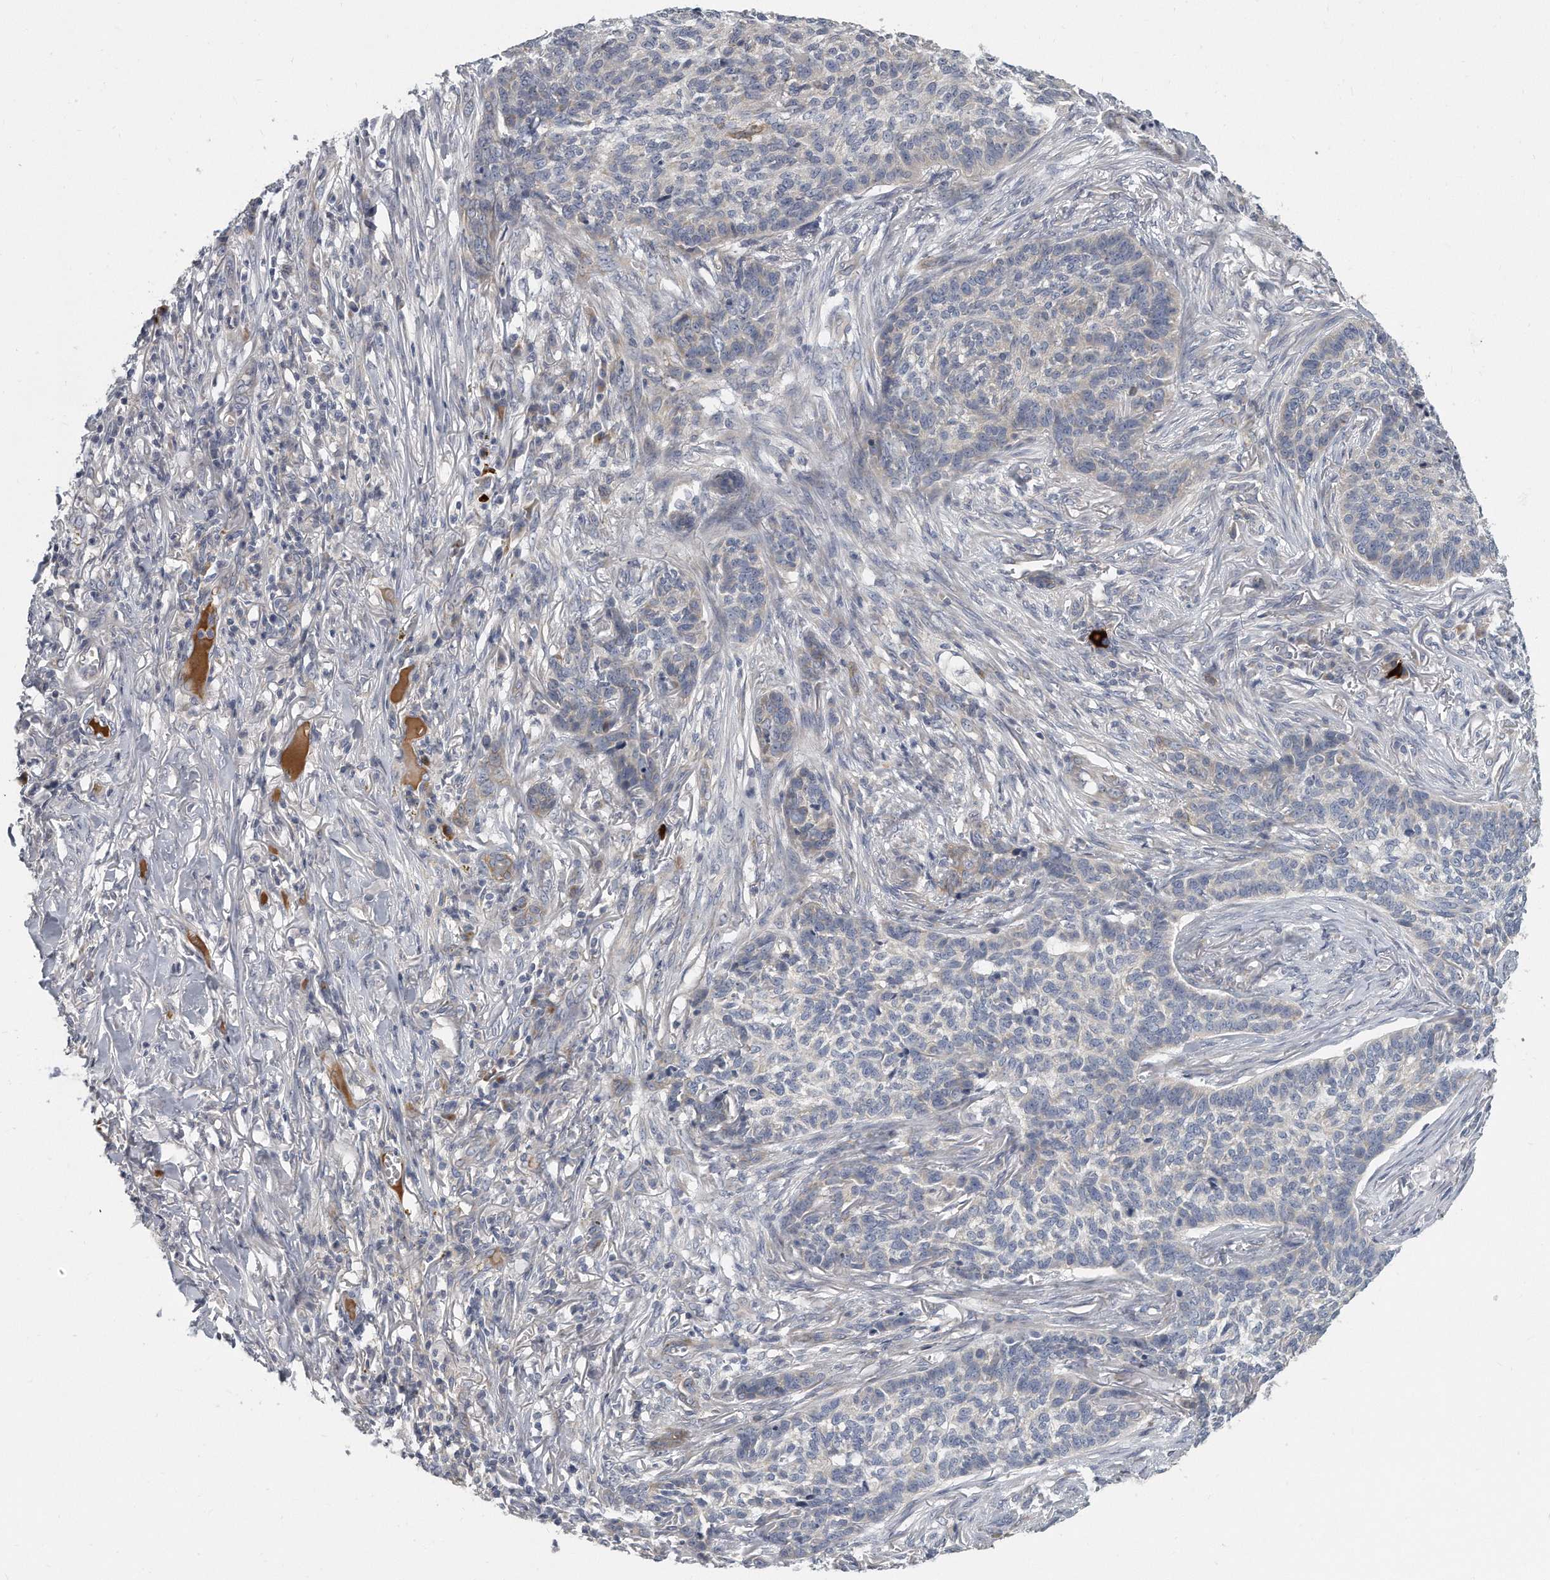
{"staining": {"intensity": "negative", "quantity": "none", "location": "none"}, "tissue": "skin cancer", "cell_type": "Tumor cells", "image_type": "cancer", "snomed": [{"axis": "morphology", "description": "Basal cell carcinoma"}, {"axis": "topography", "description": "Skin"}], "caption": "A micrograph of human basal cell carcinoma (skin) is negative for staining in tumor cells.", "gene": "PLEKHA6", "patient": {"sex": "male", "age": 85}}